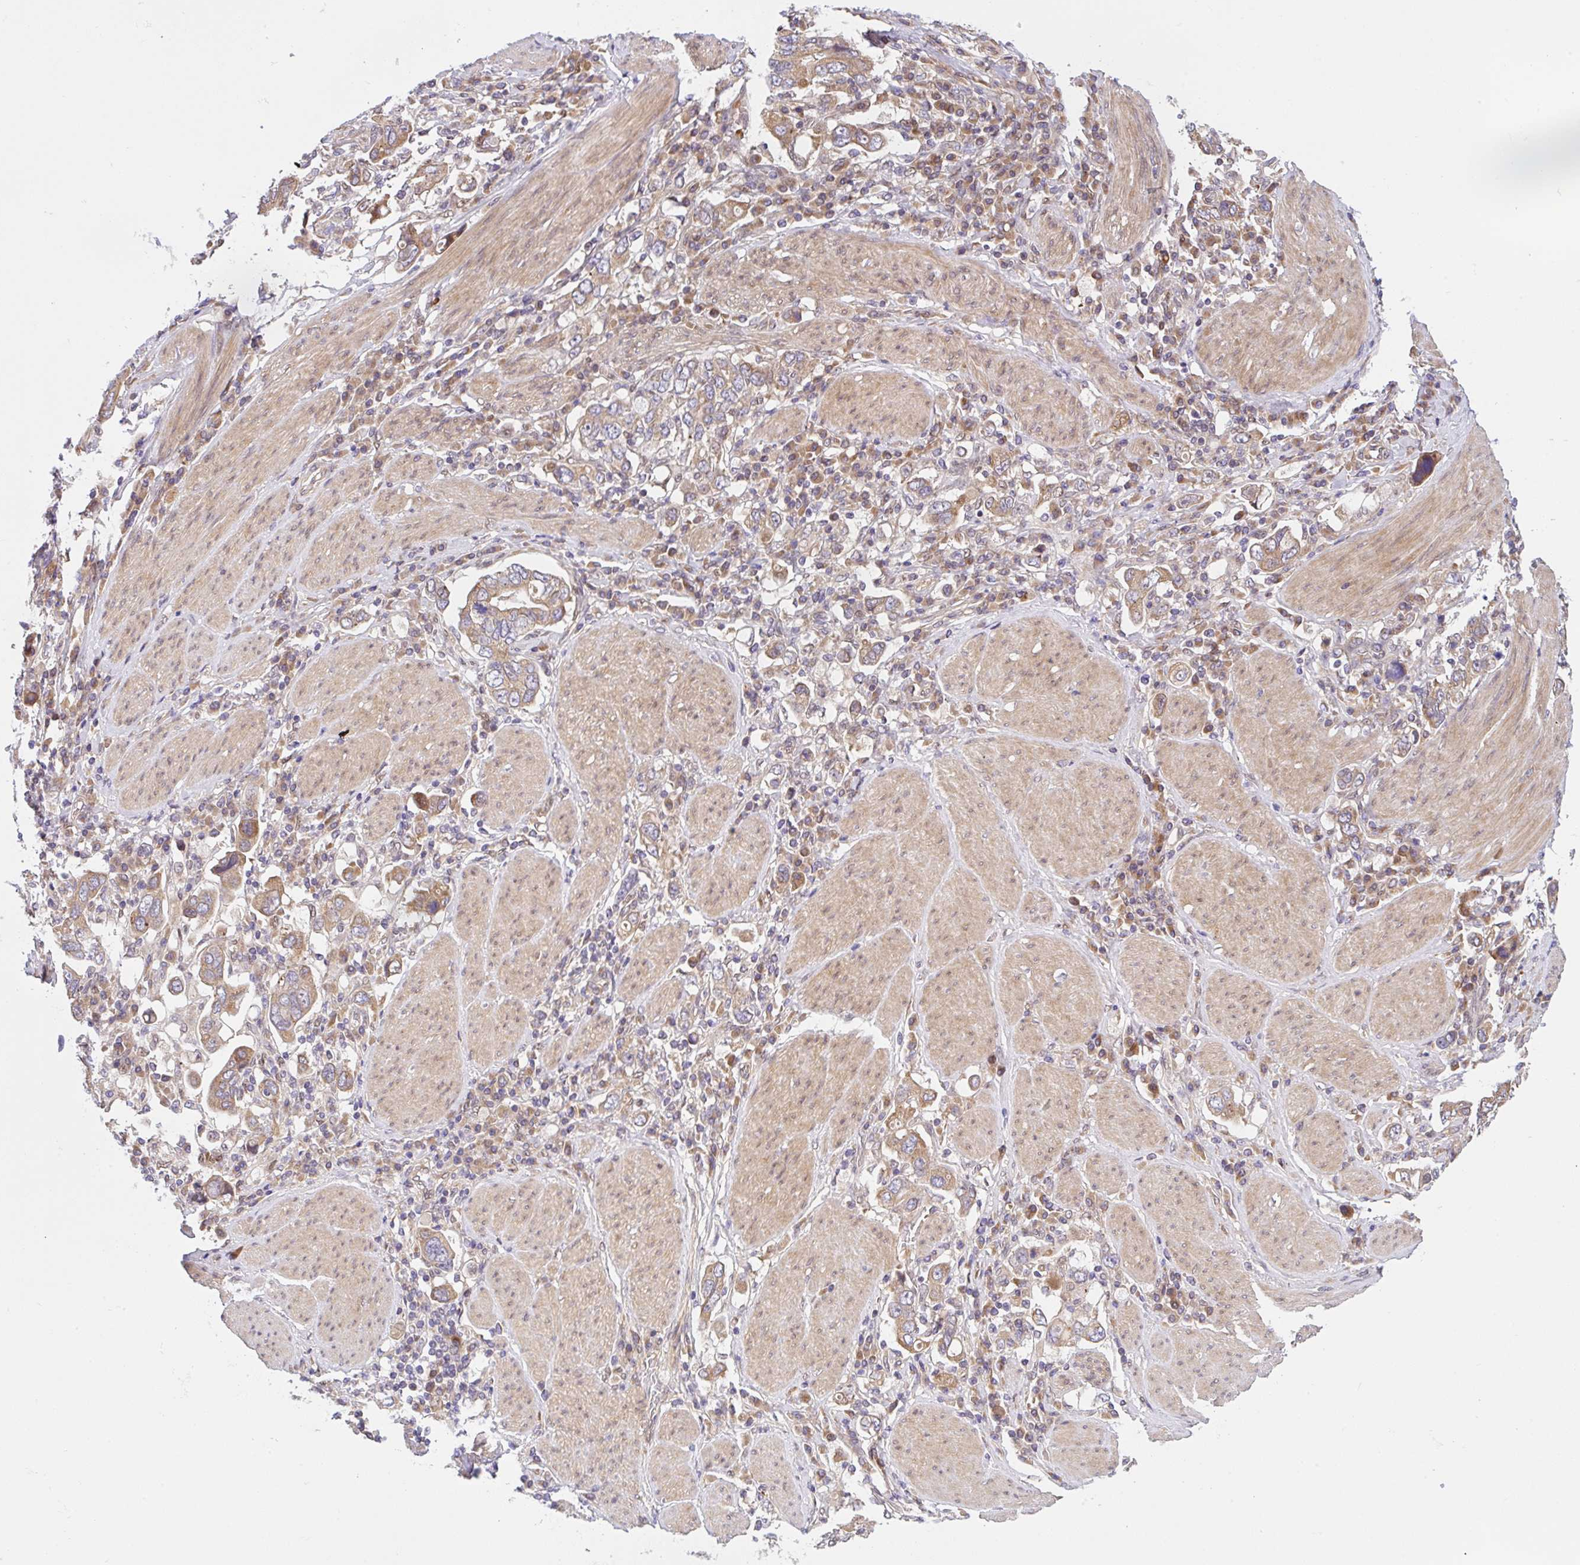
{"staining": {"intensity": "weak", "quantity": ">75%", "location": "cytoplasmic/membranous"}, "tissue": "stomach cancer", "cell_type": "Tumor cells", "image_type": "cancer", "snomed": [{"axis": "morphology", "description": "Adenocarcinoma, NOS"}, {"axis": "topography", "description": "Stomach, upper"}], "caption": "Tumor cells exhibit low levels of weak cytoplasmic/membranous staining in about >75% of cells in human stomach cancer (adenocarcinoma).", "gene": "UBE4A", "patient": {"sex": "male", "age": 62}}